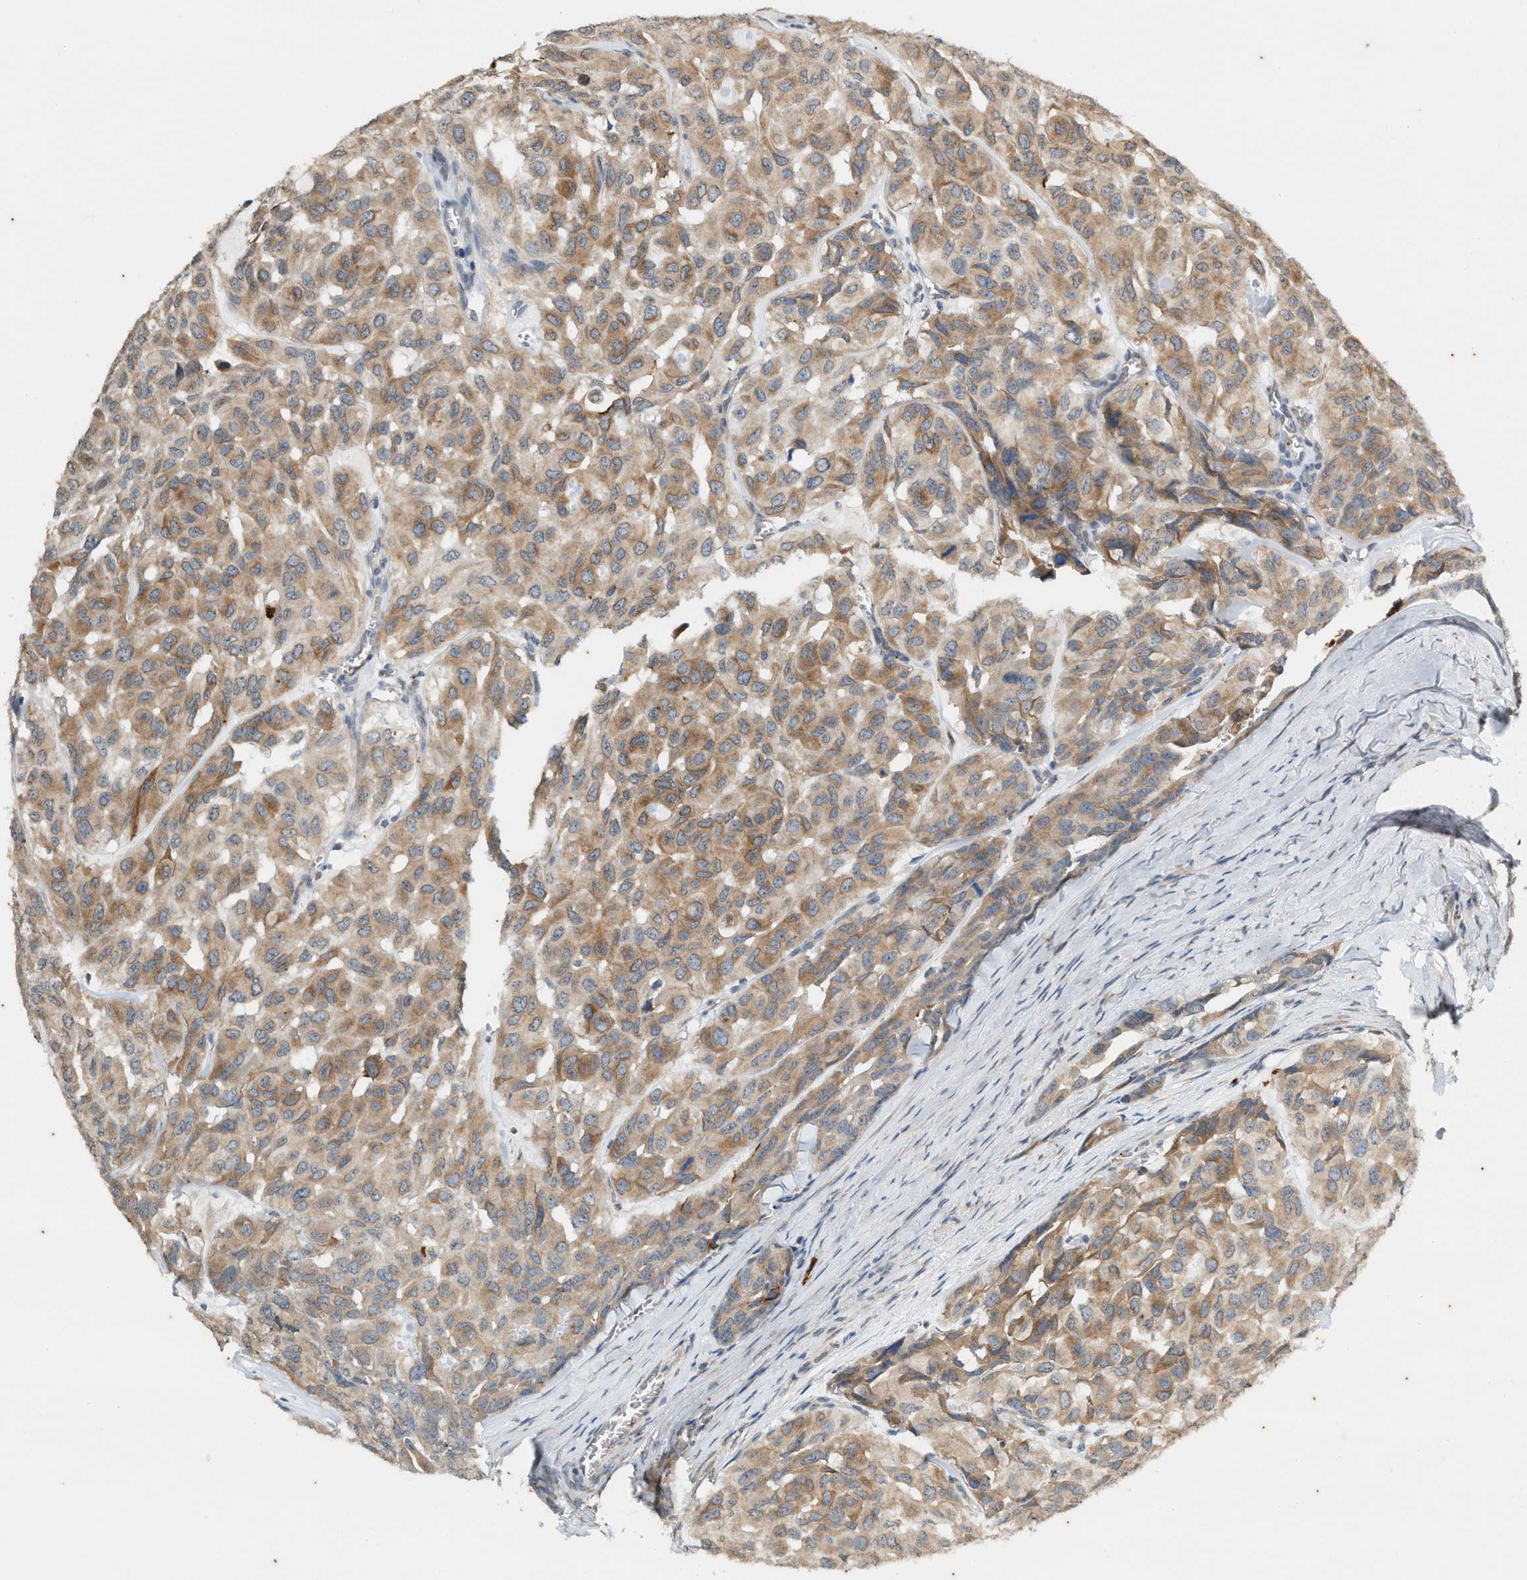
{"staining": {"intensity": "moderate", "quantity": ">75%", "location": "cytoplasmic/membranous"}, "tissue": "head and neck cancer", "cell_type": "Tumor cells", "image_type": "cancer", "snomed": [{"axis": "morphology", "description": "Adenocarcinoma, NOS"}, {"axis": "topography", "description": "Salivary gland, NOS"}, {"axis": "topography", "description": "Head-Neck"}], "caption": "This photomicrograph demonstrates head and neck cancer (adenocarcinoma) stained with immunohistochemistry to label a protein in brown. The cytoplasmic/membranous of tumor cells show moderate positivity for the protein. Nuclei are counter-stained blue.", "gene": "CHPF2", "patient": {"sex": "female", "age": 76}}